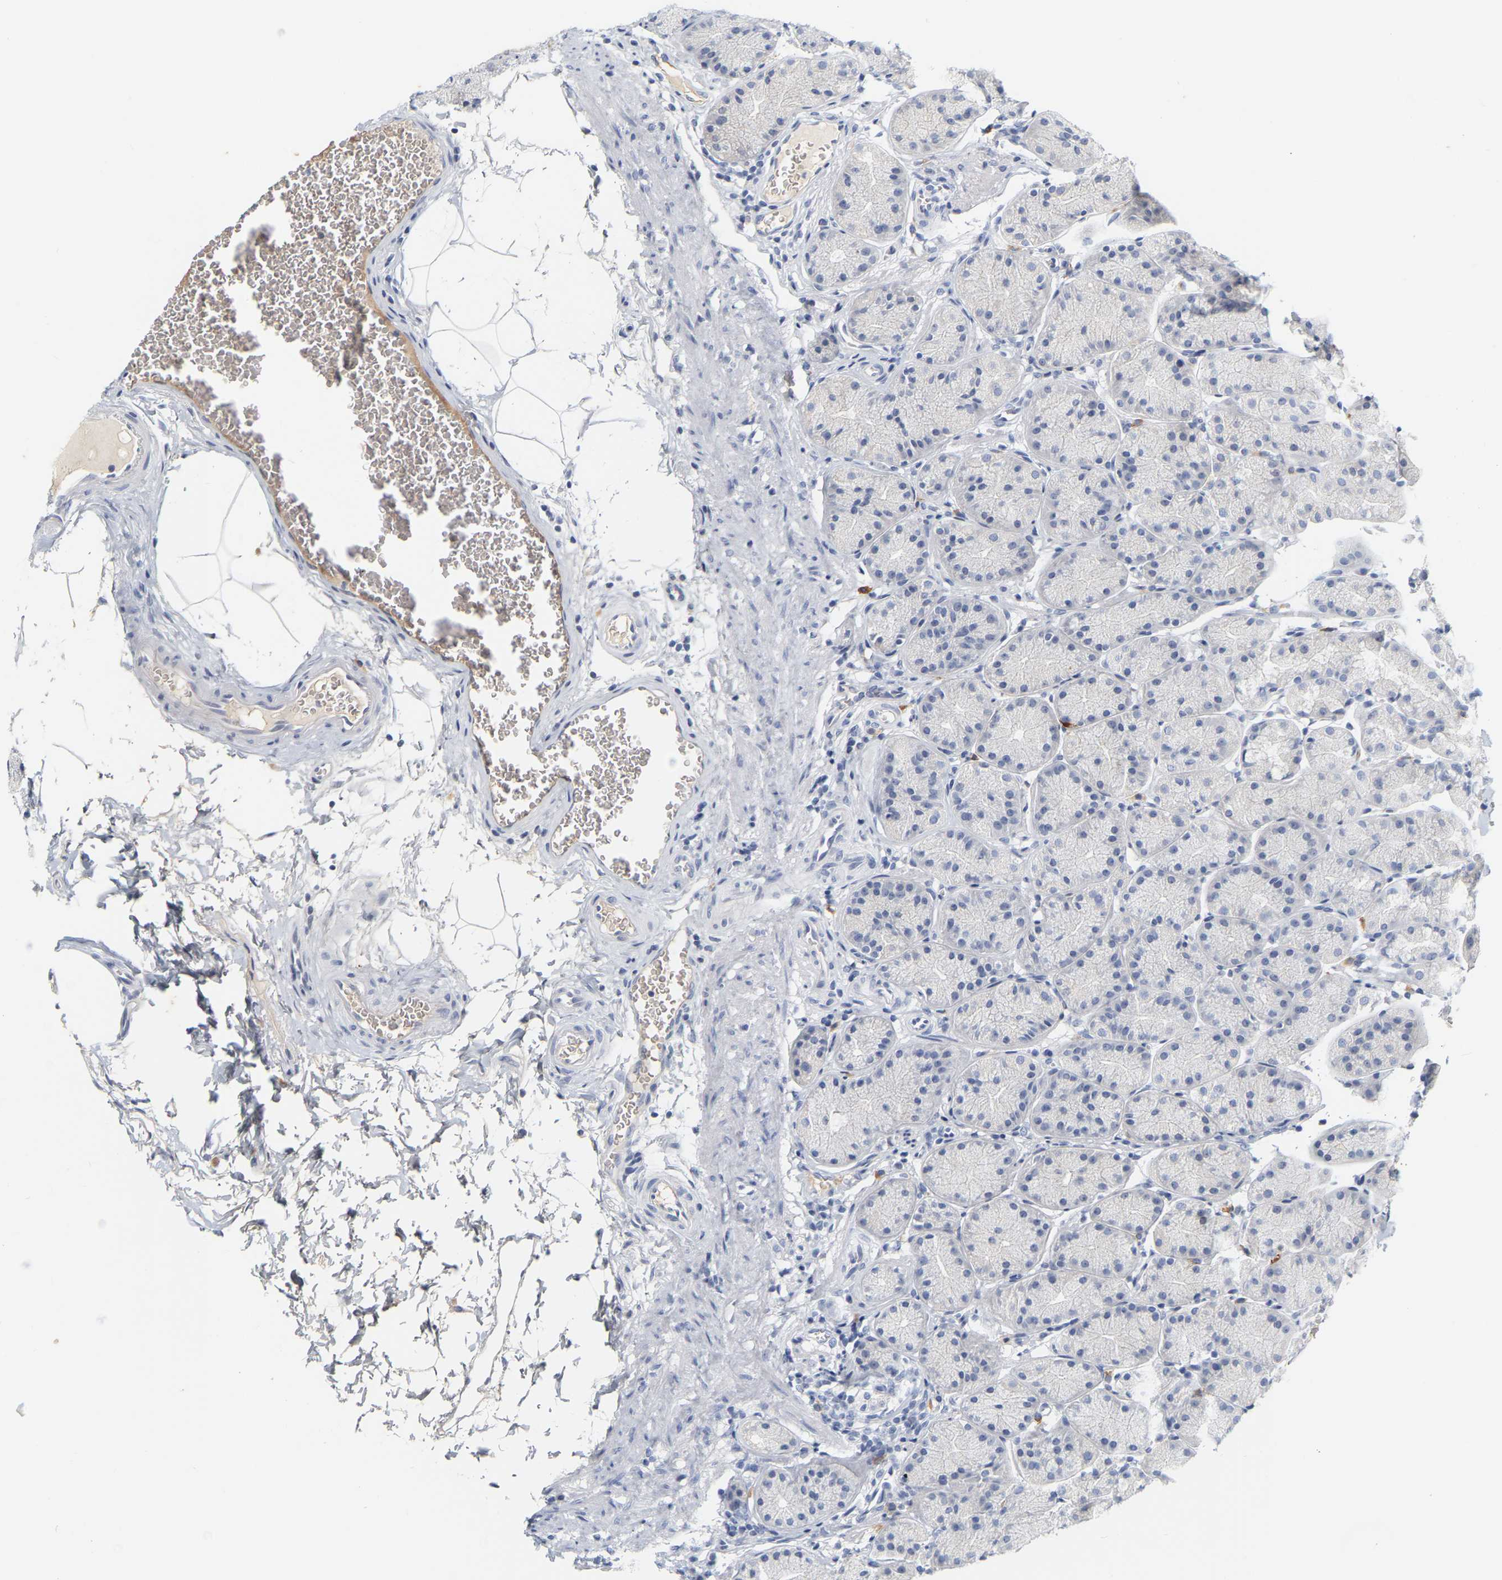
{"staining": {"intensity": "negative", "quantity": "none", "location": "none"}, "tissue": "stomach", "cell_type": "Glandular cells", "image_type": "normal", "snomed": [{"axis": "morphology", "description": "Normal tissue, NOS"}, {"axis": "topography", "description": "Stomach"}], "caption": "Immunohistochemistry (IHC) histopathology image of normal stomach: human stomach stained with DAB shows no significant protein expression in glandular cells.", "gene": "GNAS", "patient": {"sex": "male", "age": 42}}